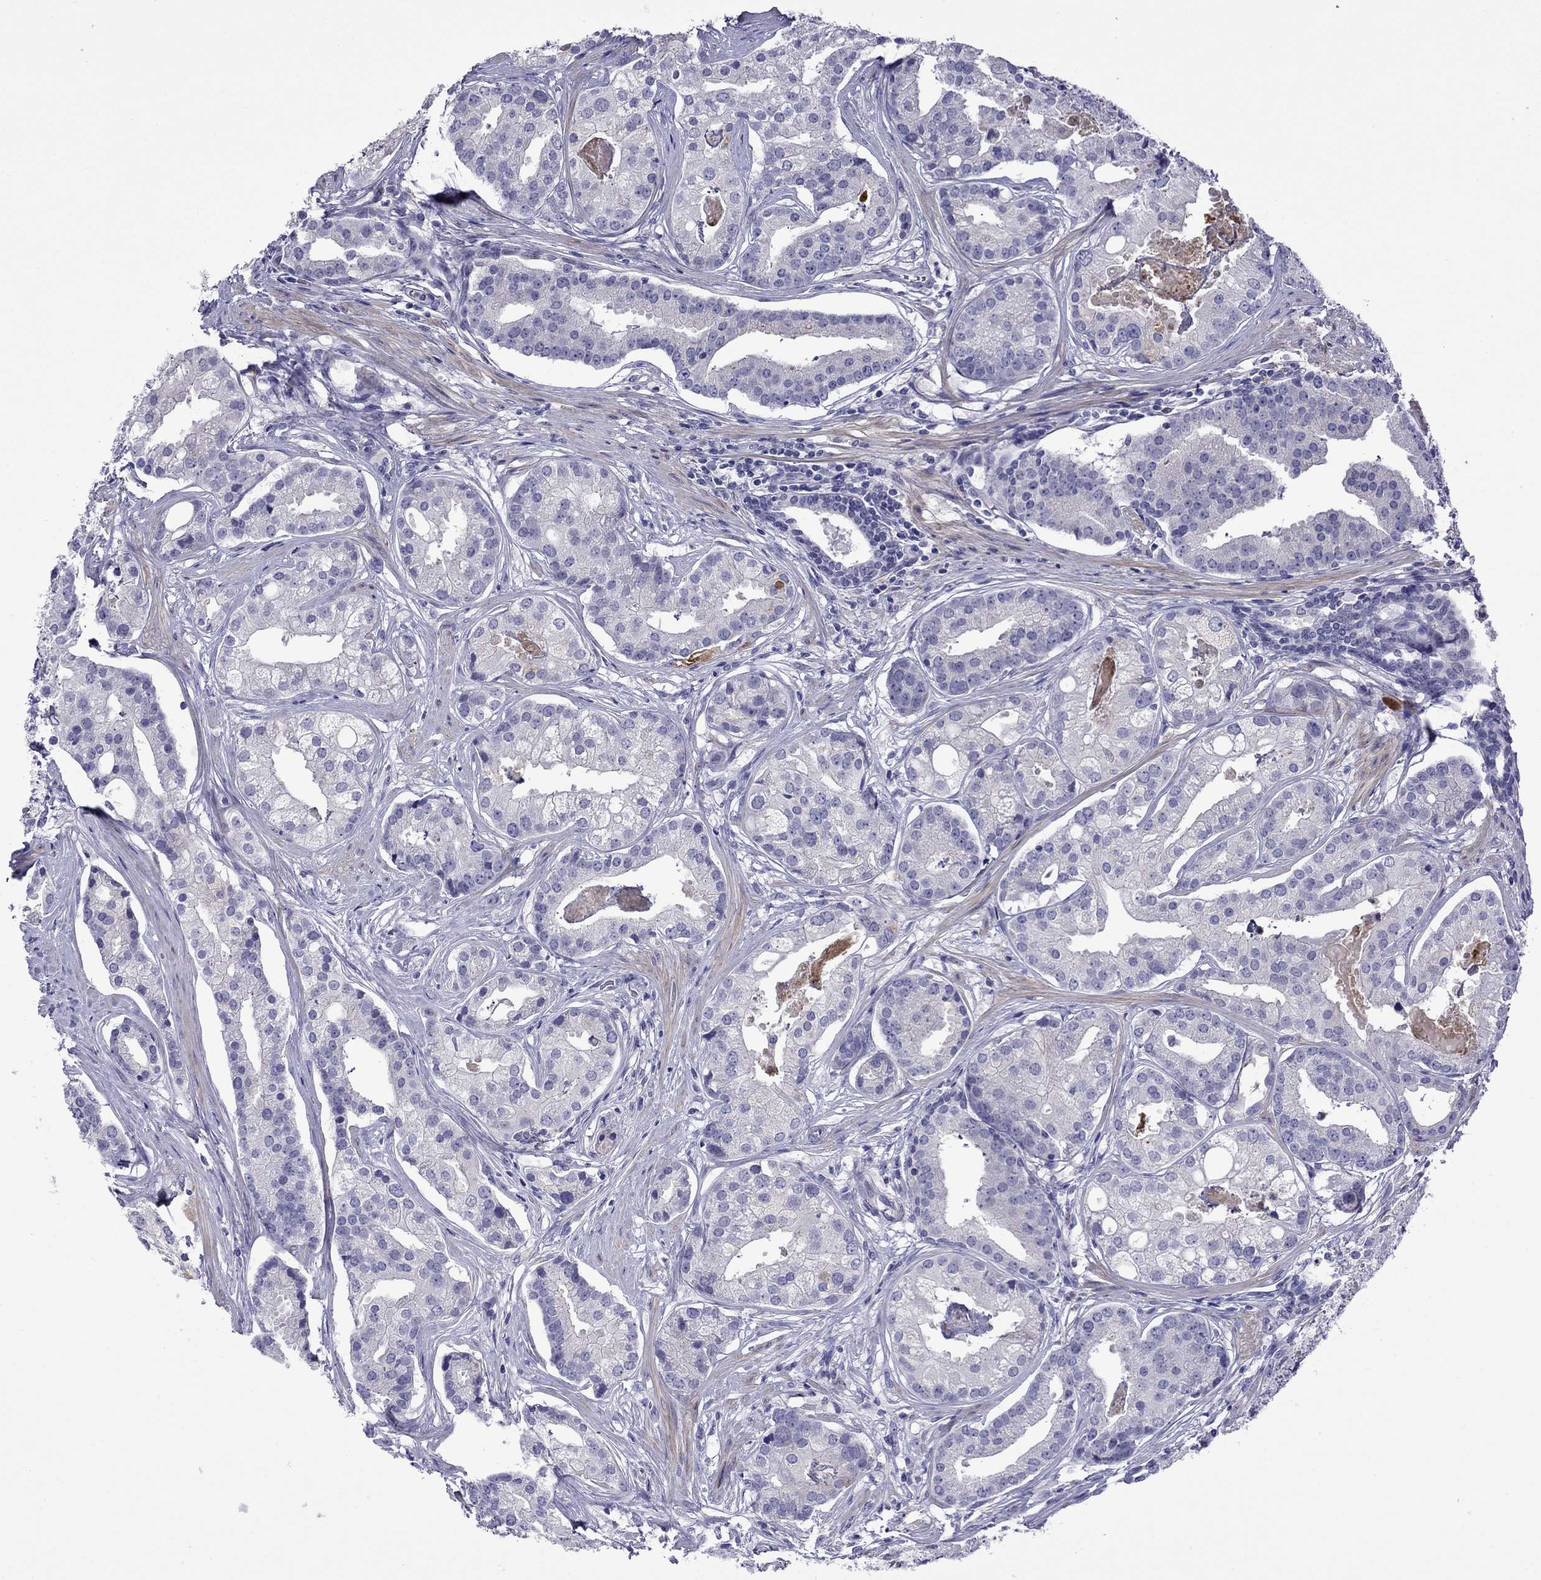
{"staining": {"intensity": "negative", "quantity": "none", "location": "none"}, "tissue": "prostate cancer", "cell_type": "Tumor cells", "image_type": "cancer", "snomed": [{"axis": "morphology", "description": "Adenocarcinoma, NOS"}, {"axis": "topography", "description": "Prostate and seminal vesicle, NOS"}, {"axis": "topography", "description": "Prostate"}], "caption": "High power microscopy micrograph of an immunohistochemistry (IHC) histopathology image of adenocarcinoma (prostate), revealing no significant staining in tumor cells. Brightfield microscopy of immunohistochemistry stained with DAB (3,3'-diaminobenzidine) (brown) and hematoxylin (blue), captured at high magnification.", "gene": "STAR", "patient": {"sex": "male", "age": 44}}